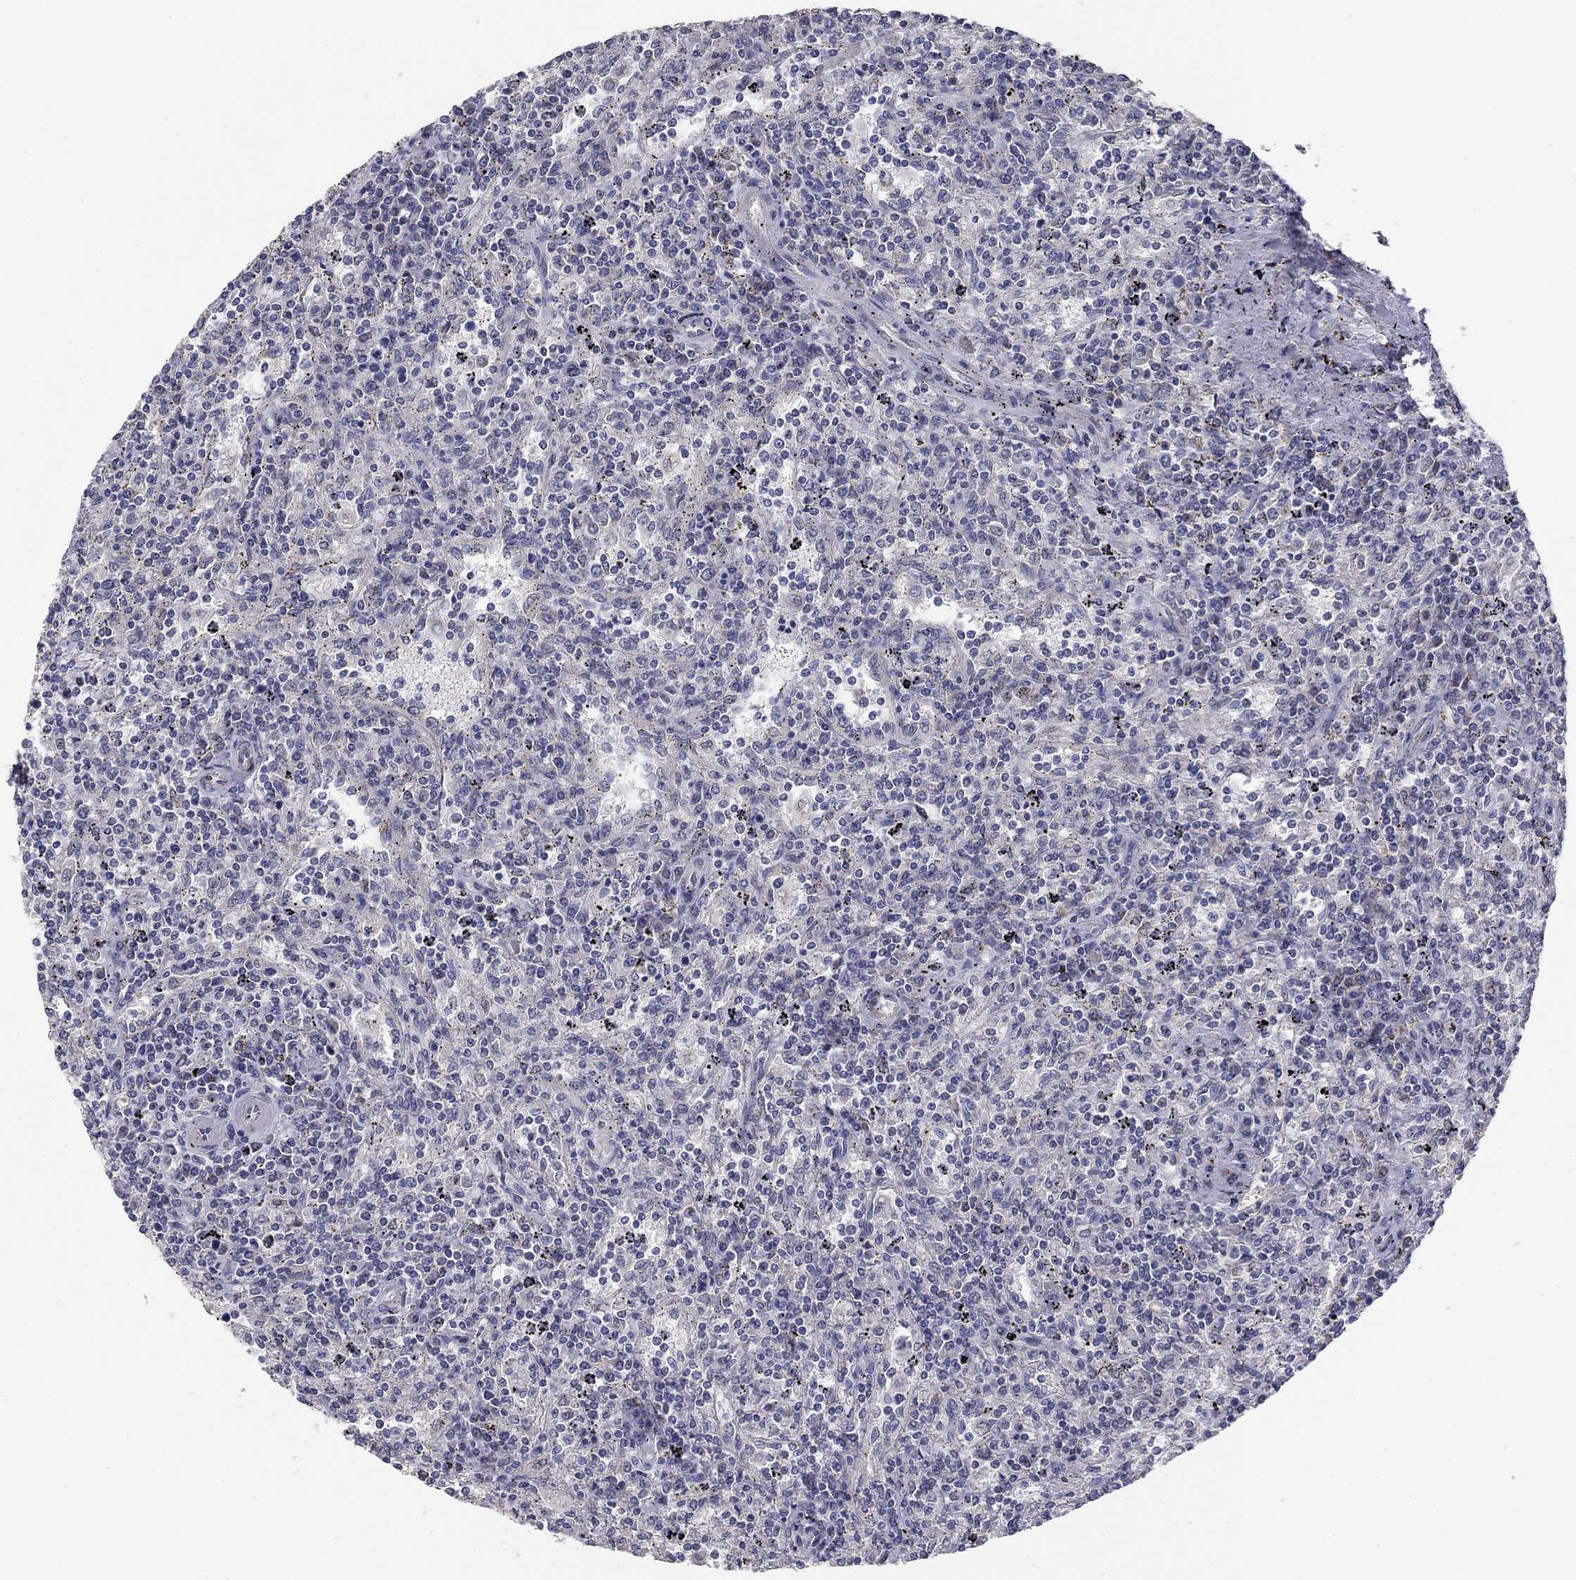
{"staining": {"intensity": "negative", "quantity": "none", "location": "none"}, "tissue": "lymphoma", "cell_type": "Tumor cells", "image_type": "cancer", "snomed": [{"axis": "morphology", "description": "Malignant lymphoma, non-Hodgkin's type, Low grade"}, {"axis": "topography", "description": "Spleen"}], "caption": "There is no significant expression in tumor cells of lymphoma. Nuclei are stained in blue.", "gene": "SEPTIN3", "patient": {"sex": "male", "age": 62}}